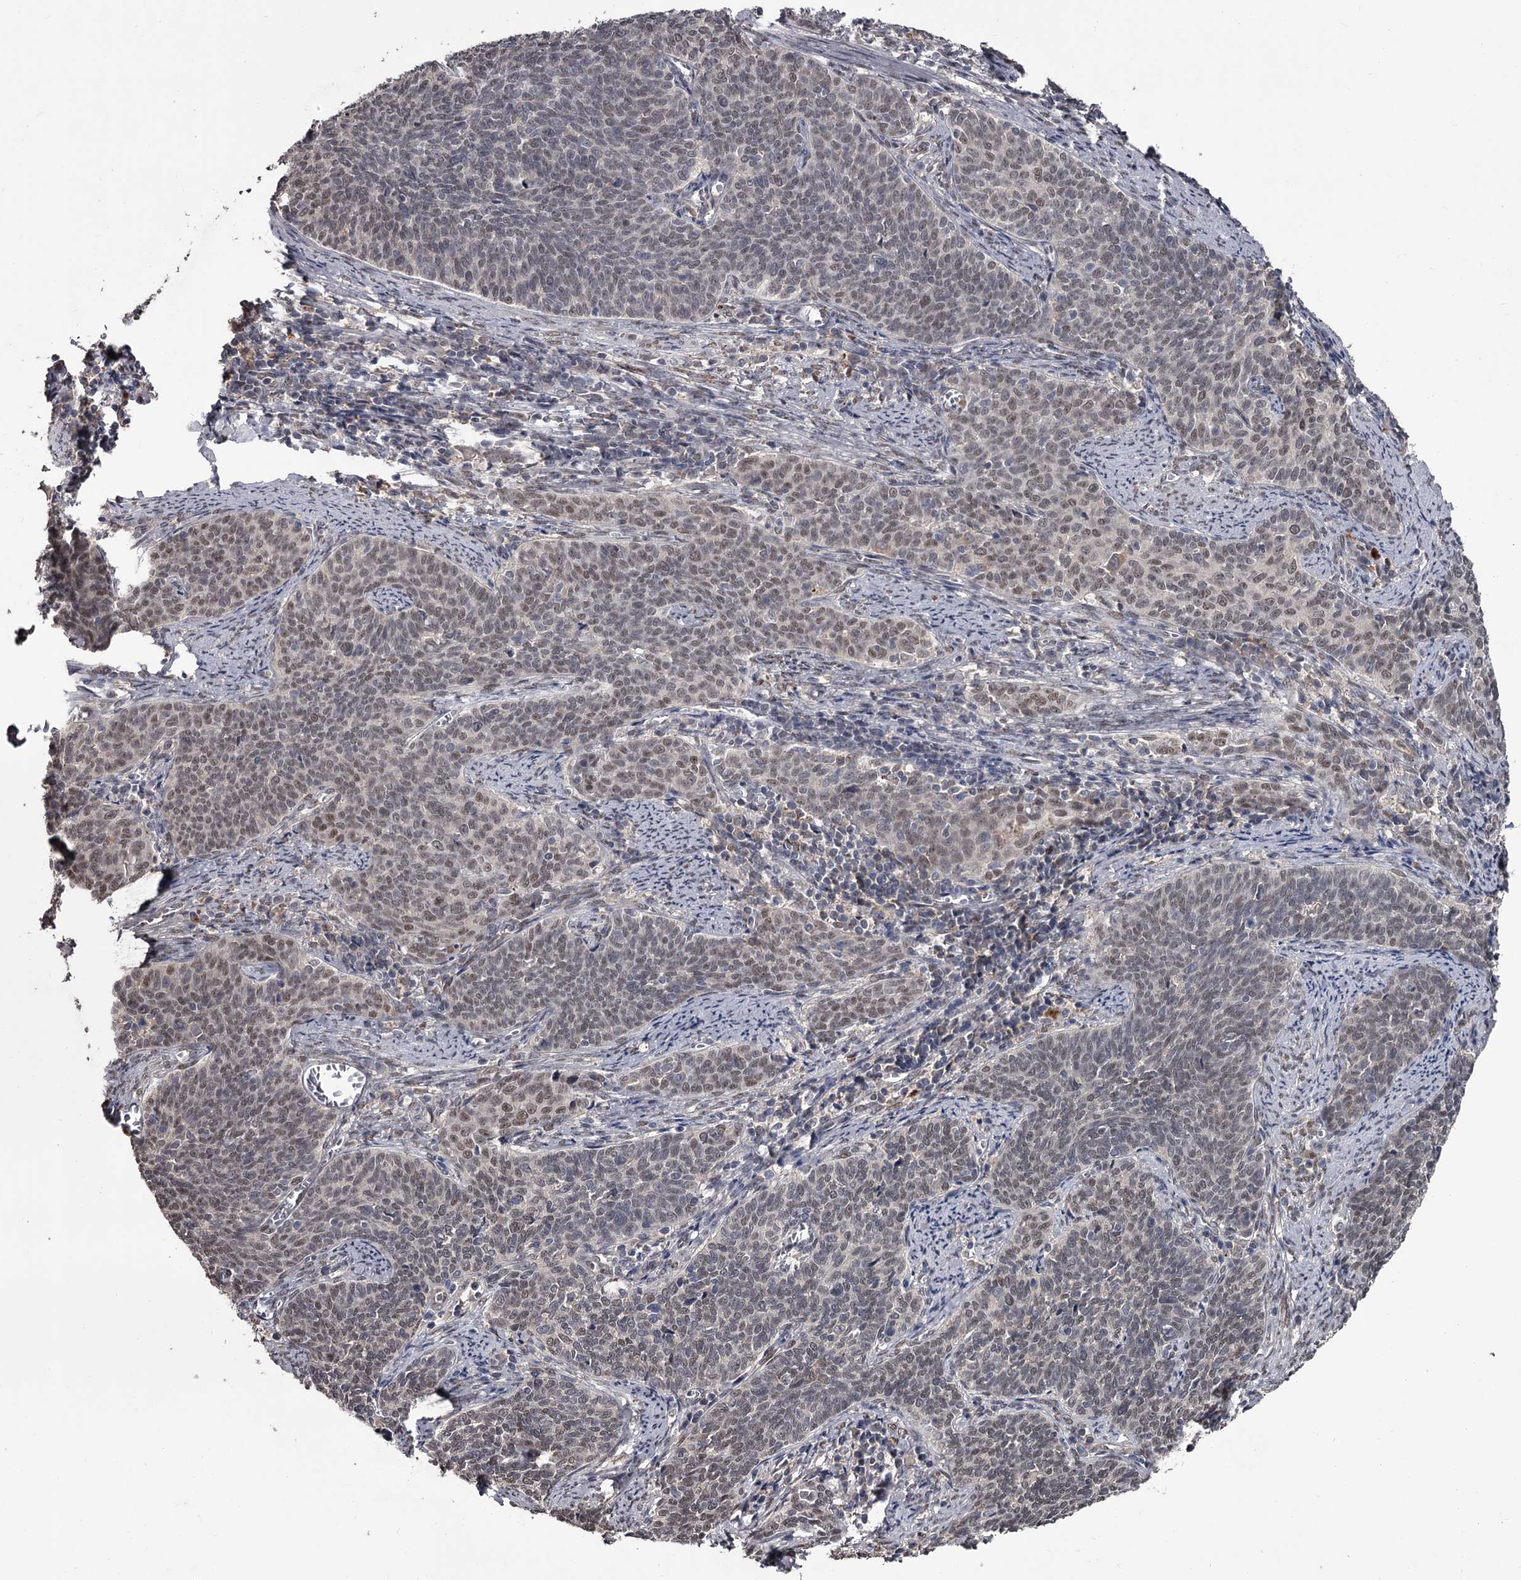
{"staining": {"intensity": "weak", "quantity": "25%-75%", "location": "nuclear"}, "tissue": "cervical cancer", "cell_type": "Tumor cells", "image_type": "cancer", "snomed": [{"axis": "morphology", "description": "Squamous cell carcinoma, NOS"}, {"axis": "topography", "description": "Cervix"}], "caption": "Immunohistochemical staining of human cervical squamous cell carcinoma demonstrates low levels of weak nuclear staining in approximately 25%-75% of tumor cells.", "gene": "PRPF40B", "patient": {"sex": "female", "age": 39}}